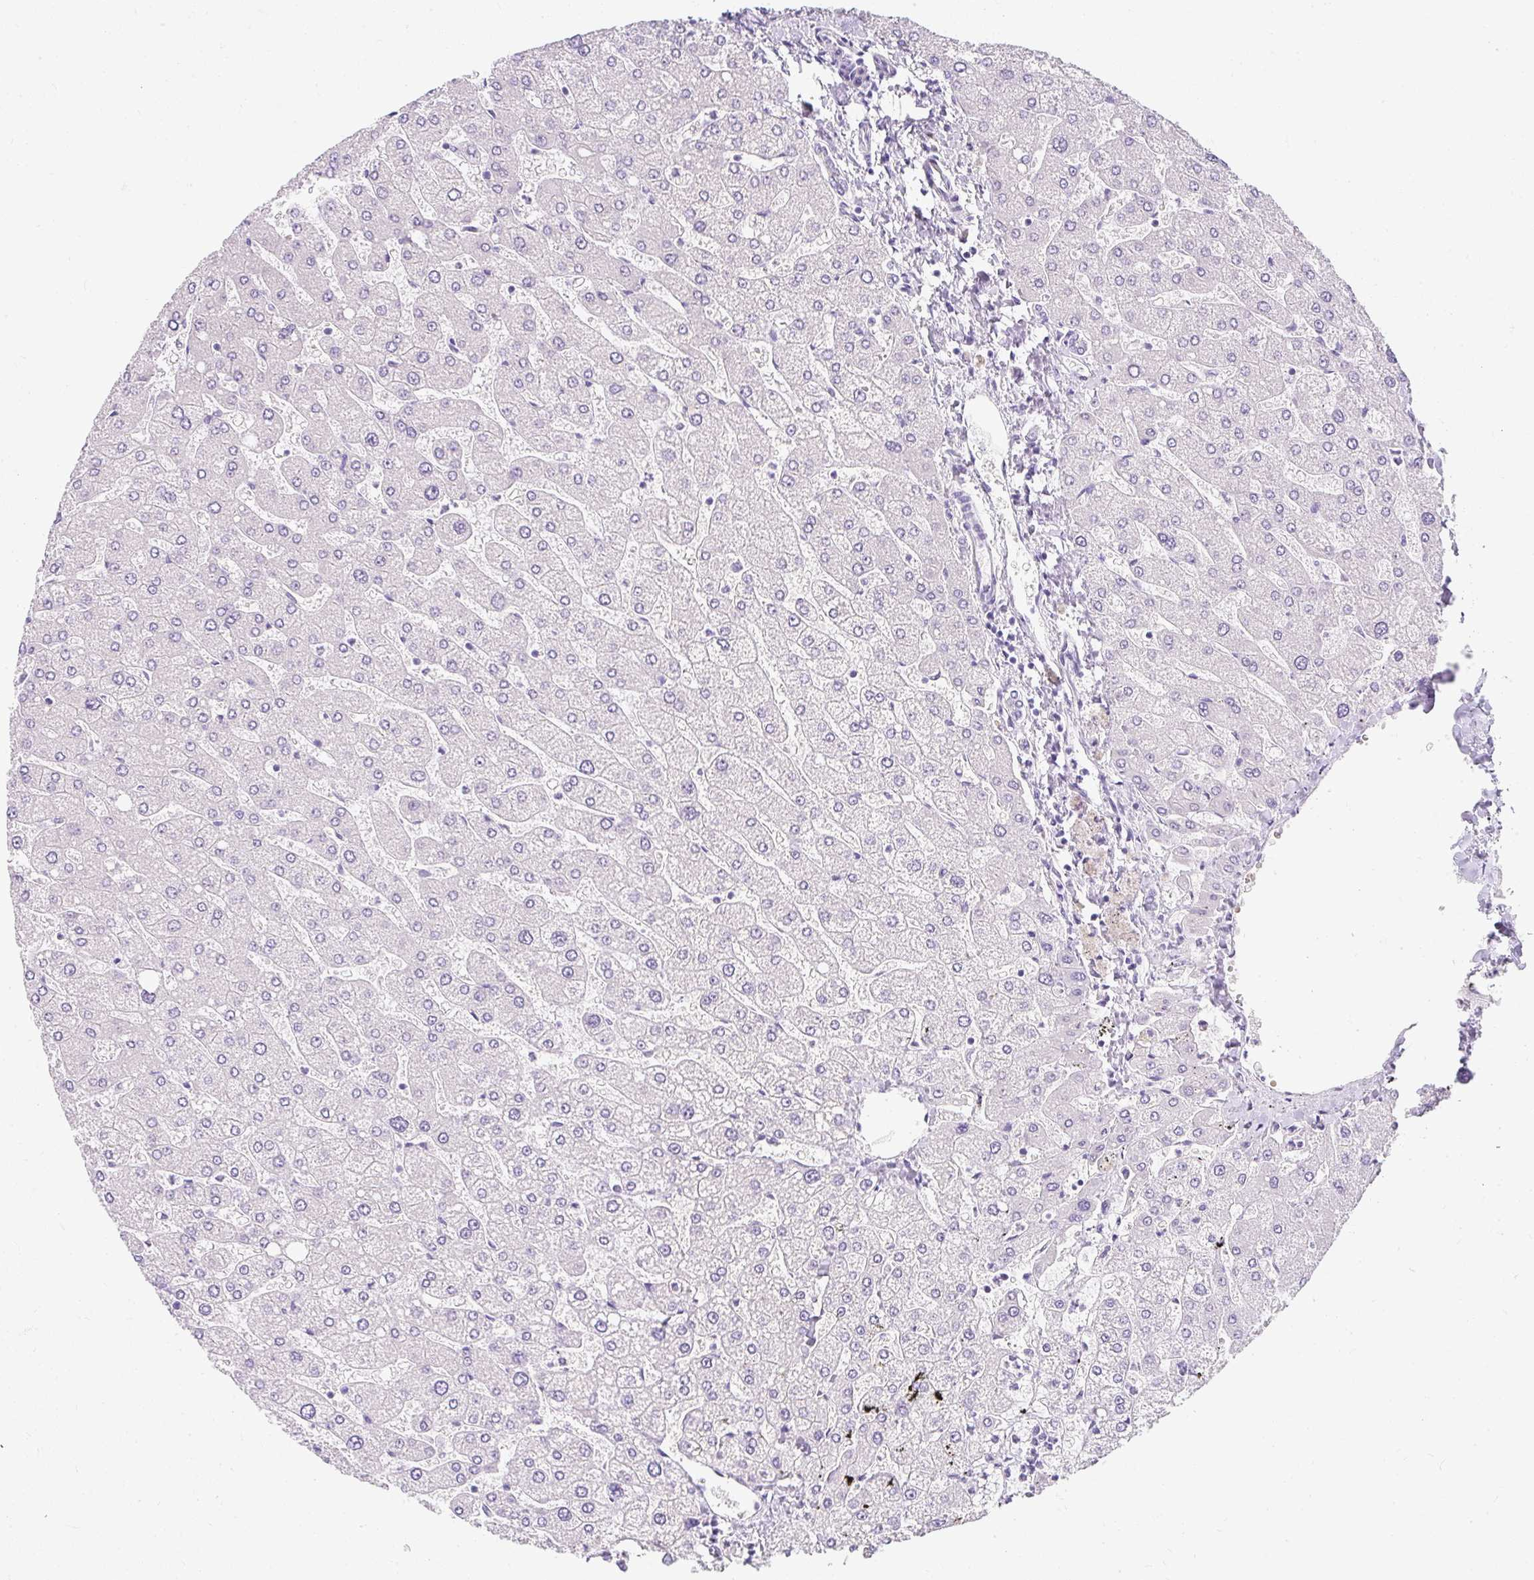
{"staining": {"intensity": "negative", "quantity": "none", "location": "none"}, "tissue": "liver", "cell_type": "Cholangiocytes", "image_type": "normal", "snomed": [{"axis": "morphology", "description": "Normal tissue, NOS"}, {"axis": "topography", "description": "Liver"}], "caption": "Benign liver was stained to show a protein in brown. There is no significant staining in cholangiocytes.", "gene": "DTX4", "patient": {"sex": "male", "age": 55}}